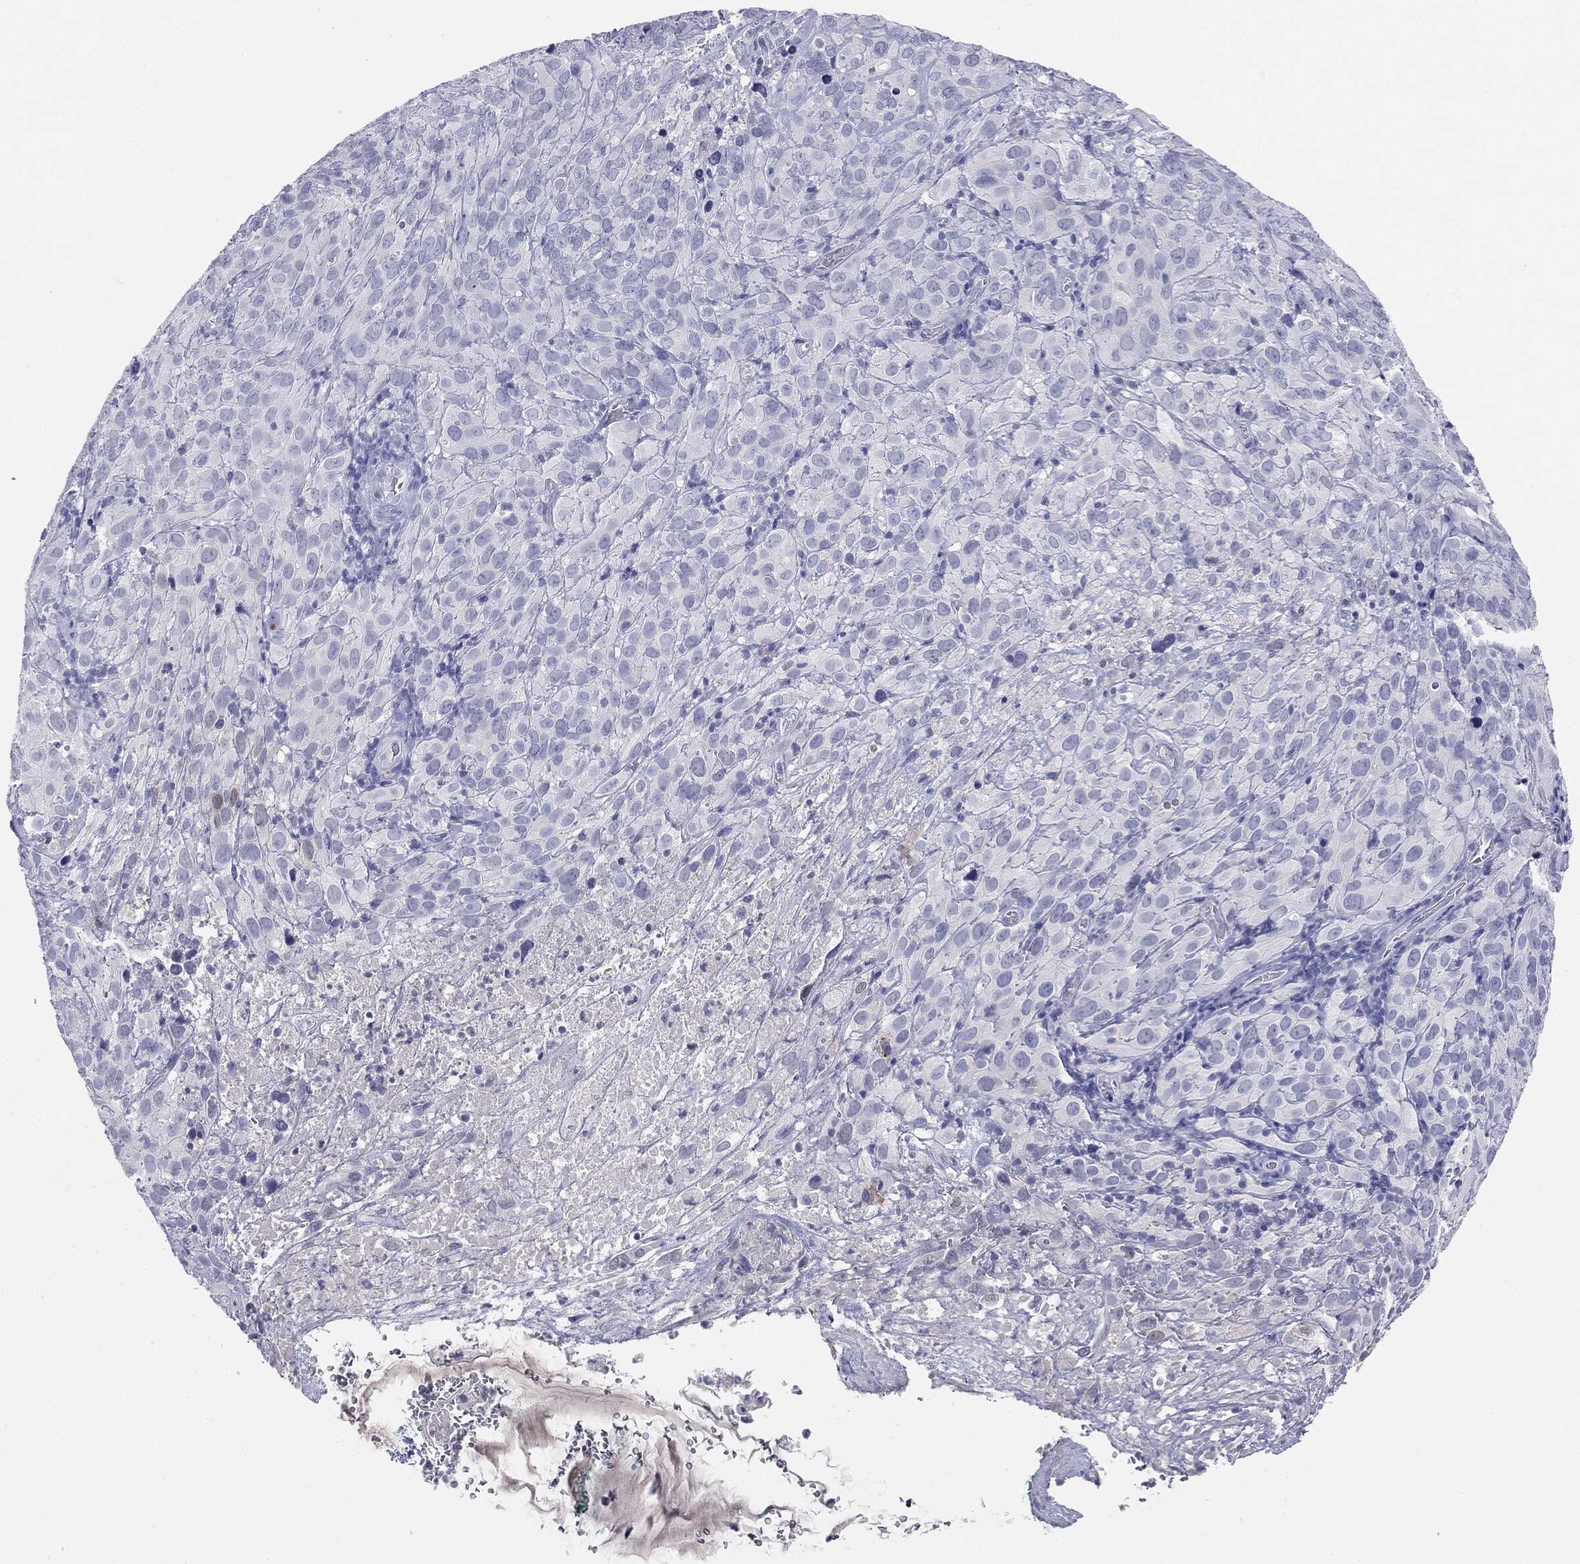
{"staining": {"intensity": "negative", "quantity": "none", "location": "none"}, "tissue": "cervical cancer", "cell_type": "Tumor cells", "image_type": "cancer", "snomed": [{"axis": "morphology", "description": "Squamous cell carcinoma, NOS"}, {"axis": "topography", "description": "Cervix"}], "caption": "Tumor cells show no significant protein staining in cervical squamous cell carcinoma.", "gene": "SERPINB4", "patient": {"sex": "female", "age": 51}}